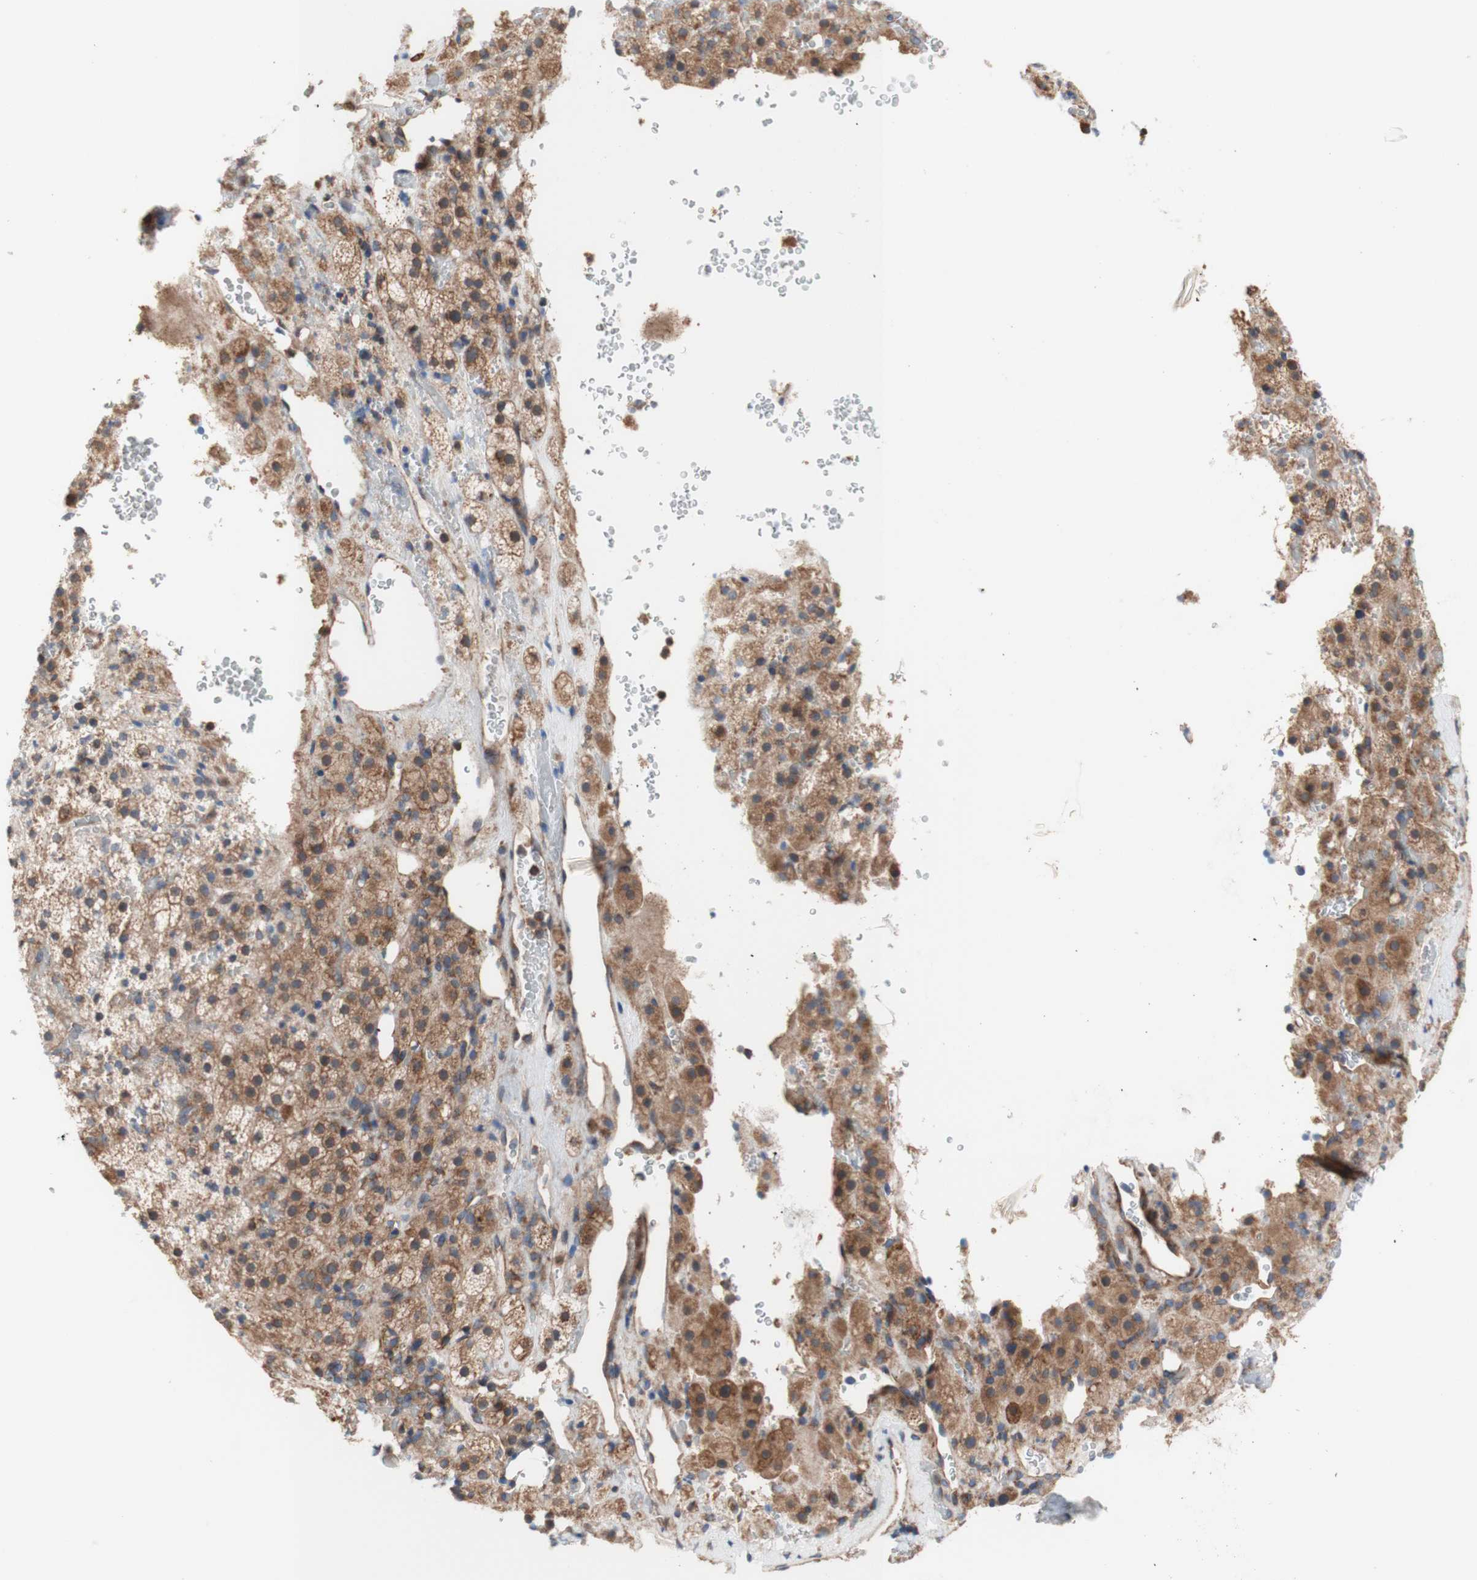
{"staining": {"intensity": "moderate", "quantity": ">75%", "location": "cytoplasmic/membranous"}, "tissue": "adrenal gland", "cell_type": "Glandular cells", "image_type": "normal", "snomed": [{"axis": "morphology", "description": "Normal tissue, NOS"}, {"axis": "topography", "description": "Adrenal gland"}], "caption": "A brown stain shows moderate cytoplasmic/membranous positivity of a protein in glandular cells of normal human adrenal gland.", "gene": "FMR1", "patient": {"sex": "female", "age": 59}}